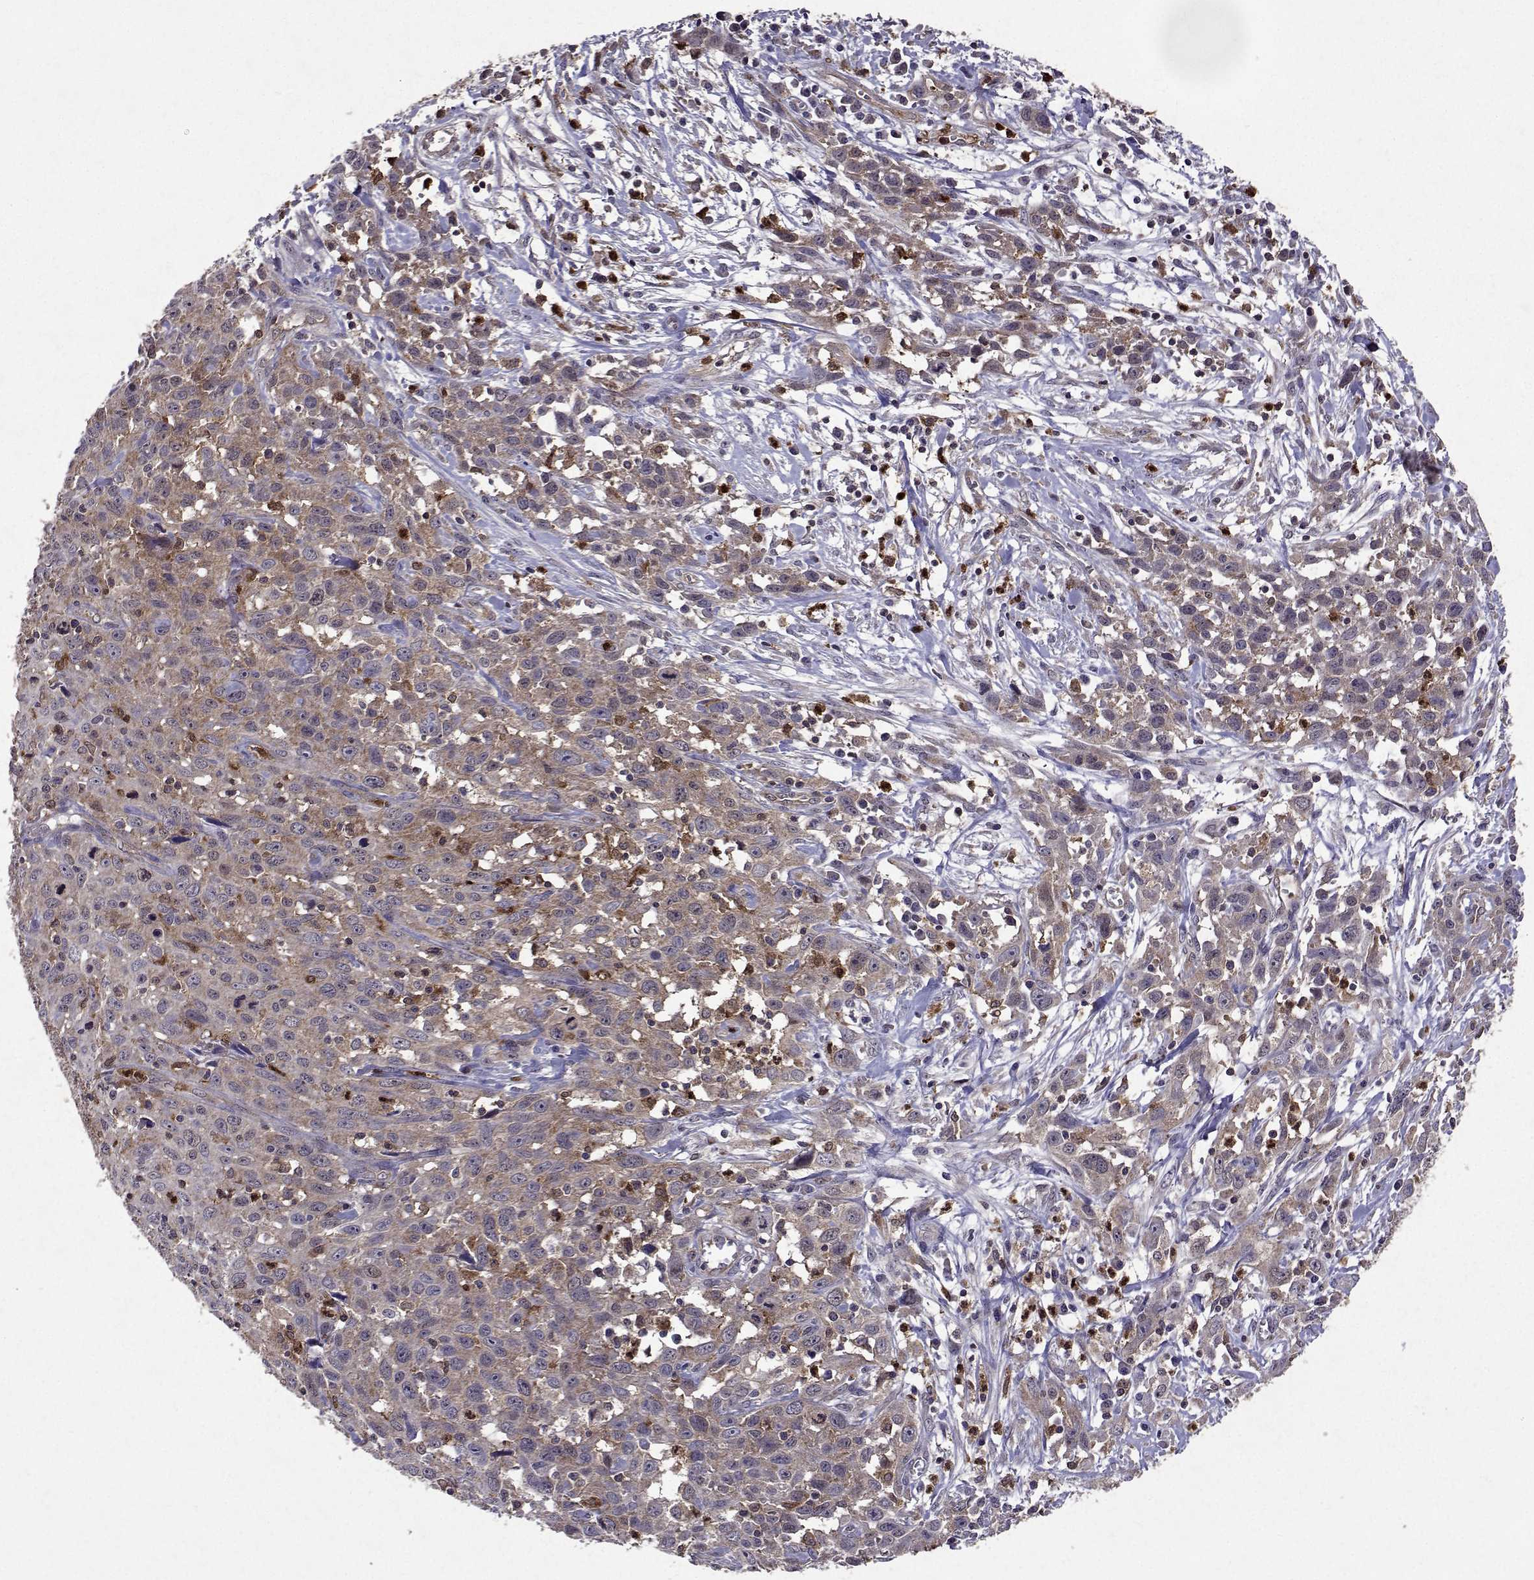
{"staining": {"intensity": "weak", "quantity": ">75%", "location": "cytoplasmic/membranous"}, "tissue": "cervical cancer", "cell_type": "Tumor cells", "image_type": "cancer", "snomed": [{"axis": "morphology", "description": "Squamous cell carcinoma, NOS"}, {"axis": "topography", "description": "Cervix"}], "caption": "The immunohistochemical stain labels weak cytoplasmic/membranous staining in tumor cells of cervical cancer tissue. The protein of interest is stained brown, and the nuclei are stained in blue (DAB (3,3'-diaminobenzidine) IHC with brightfield microscopy, high magnification).", "gene": "APAF1", "patient": {"sex": "female", "age": 38}}